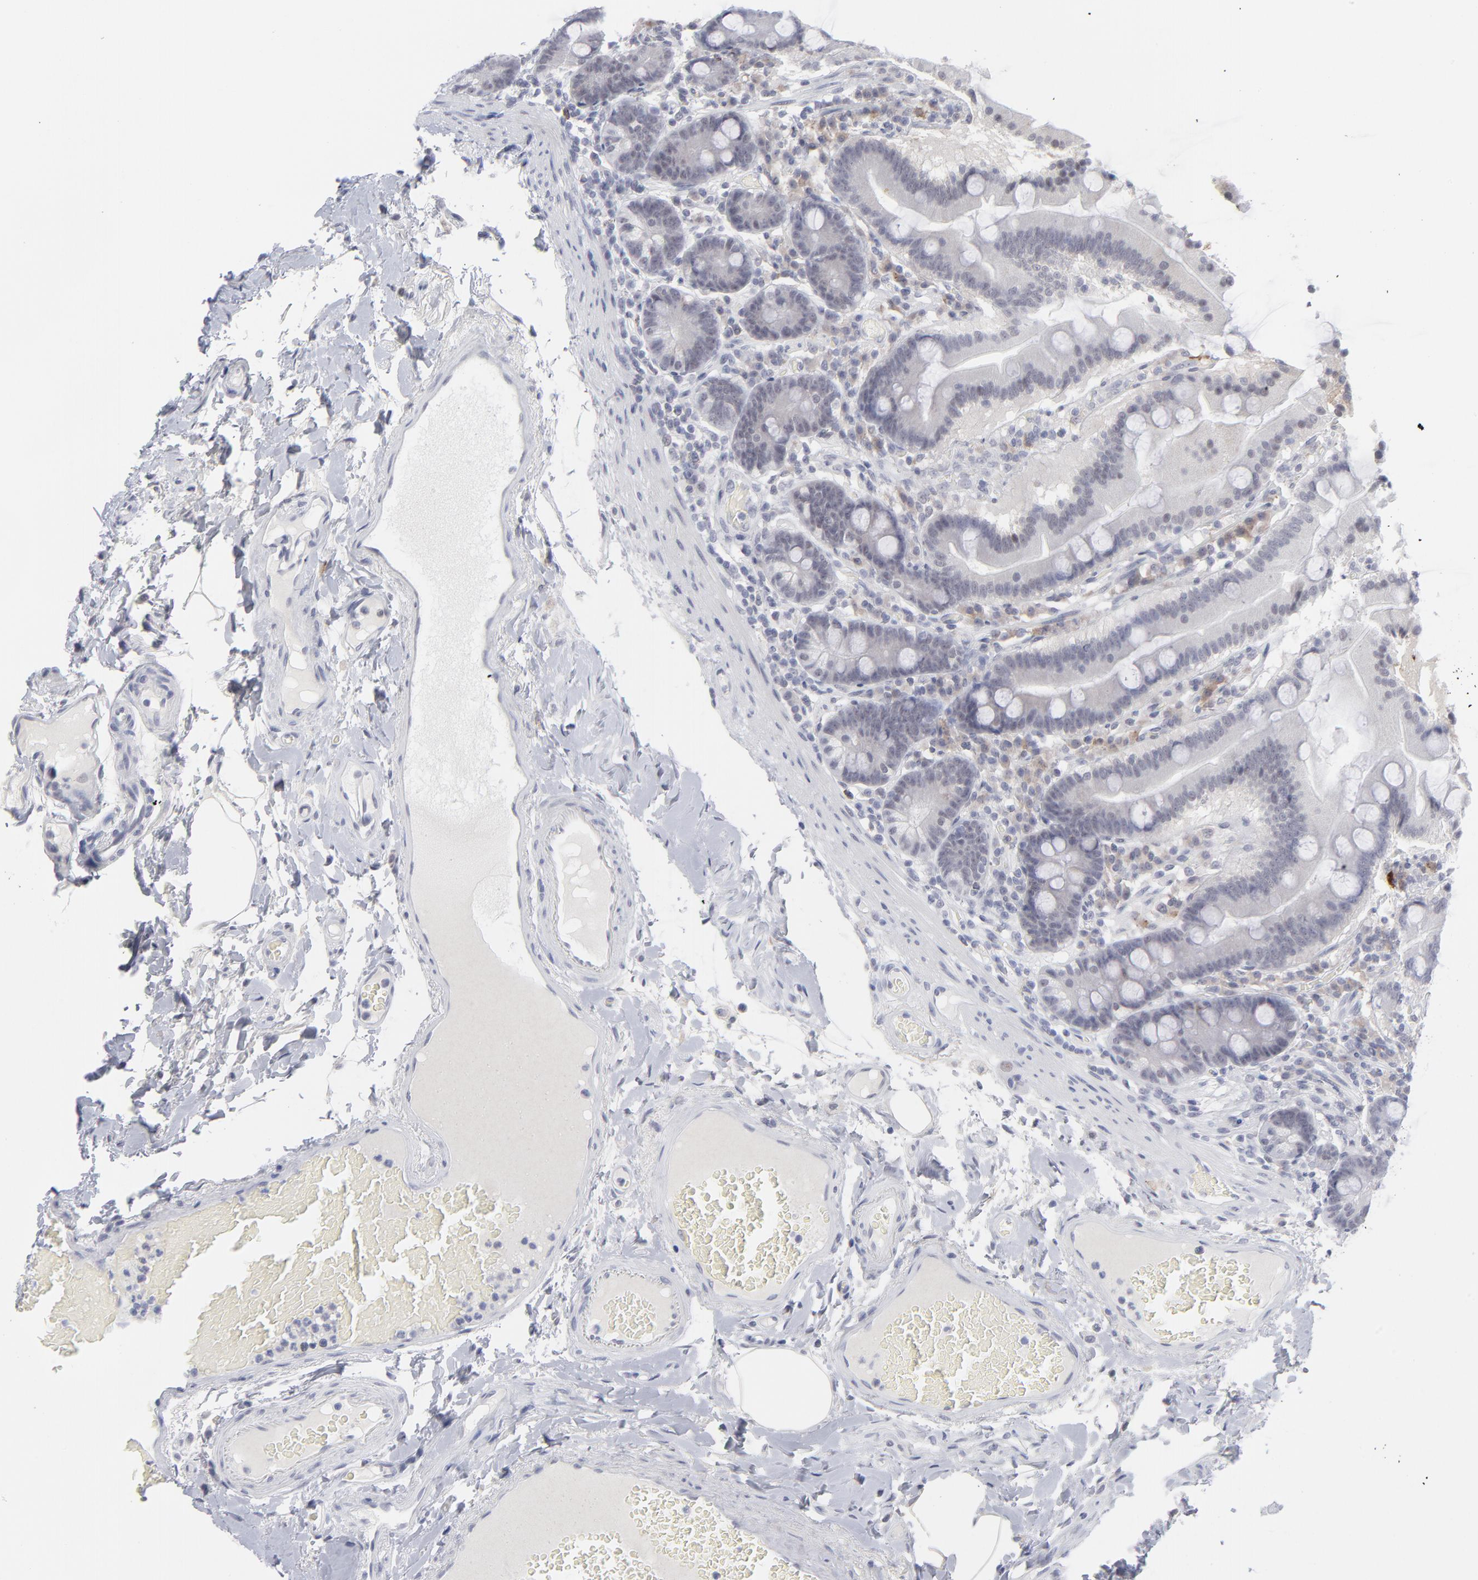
{"staining": {"intensity": "negative", "quantity": "none", "location": "none"}, "tissue": "duodenum", "cell_type": "Glandular cells", "image_type": "normal", "snomed": [{"axis": "morphology", "description": "Normal tissue, NOS"}, {"axis": "topography", "description": "Duodenum"}], "caption": "Immunohistochemistry (IHC) of unremarkable human duodenum shows no expression in glandular cells. (DAB (3,3'-diaminobenzidine) IHC, high magnification).", "gene": "CCR2", "patient": {"sex": "female", "age": 64}}